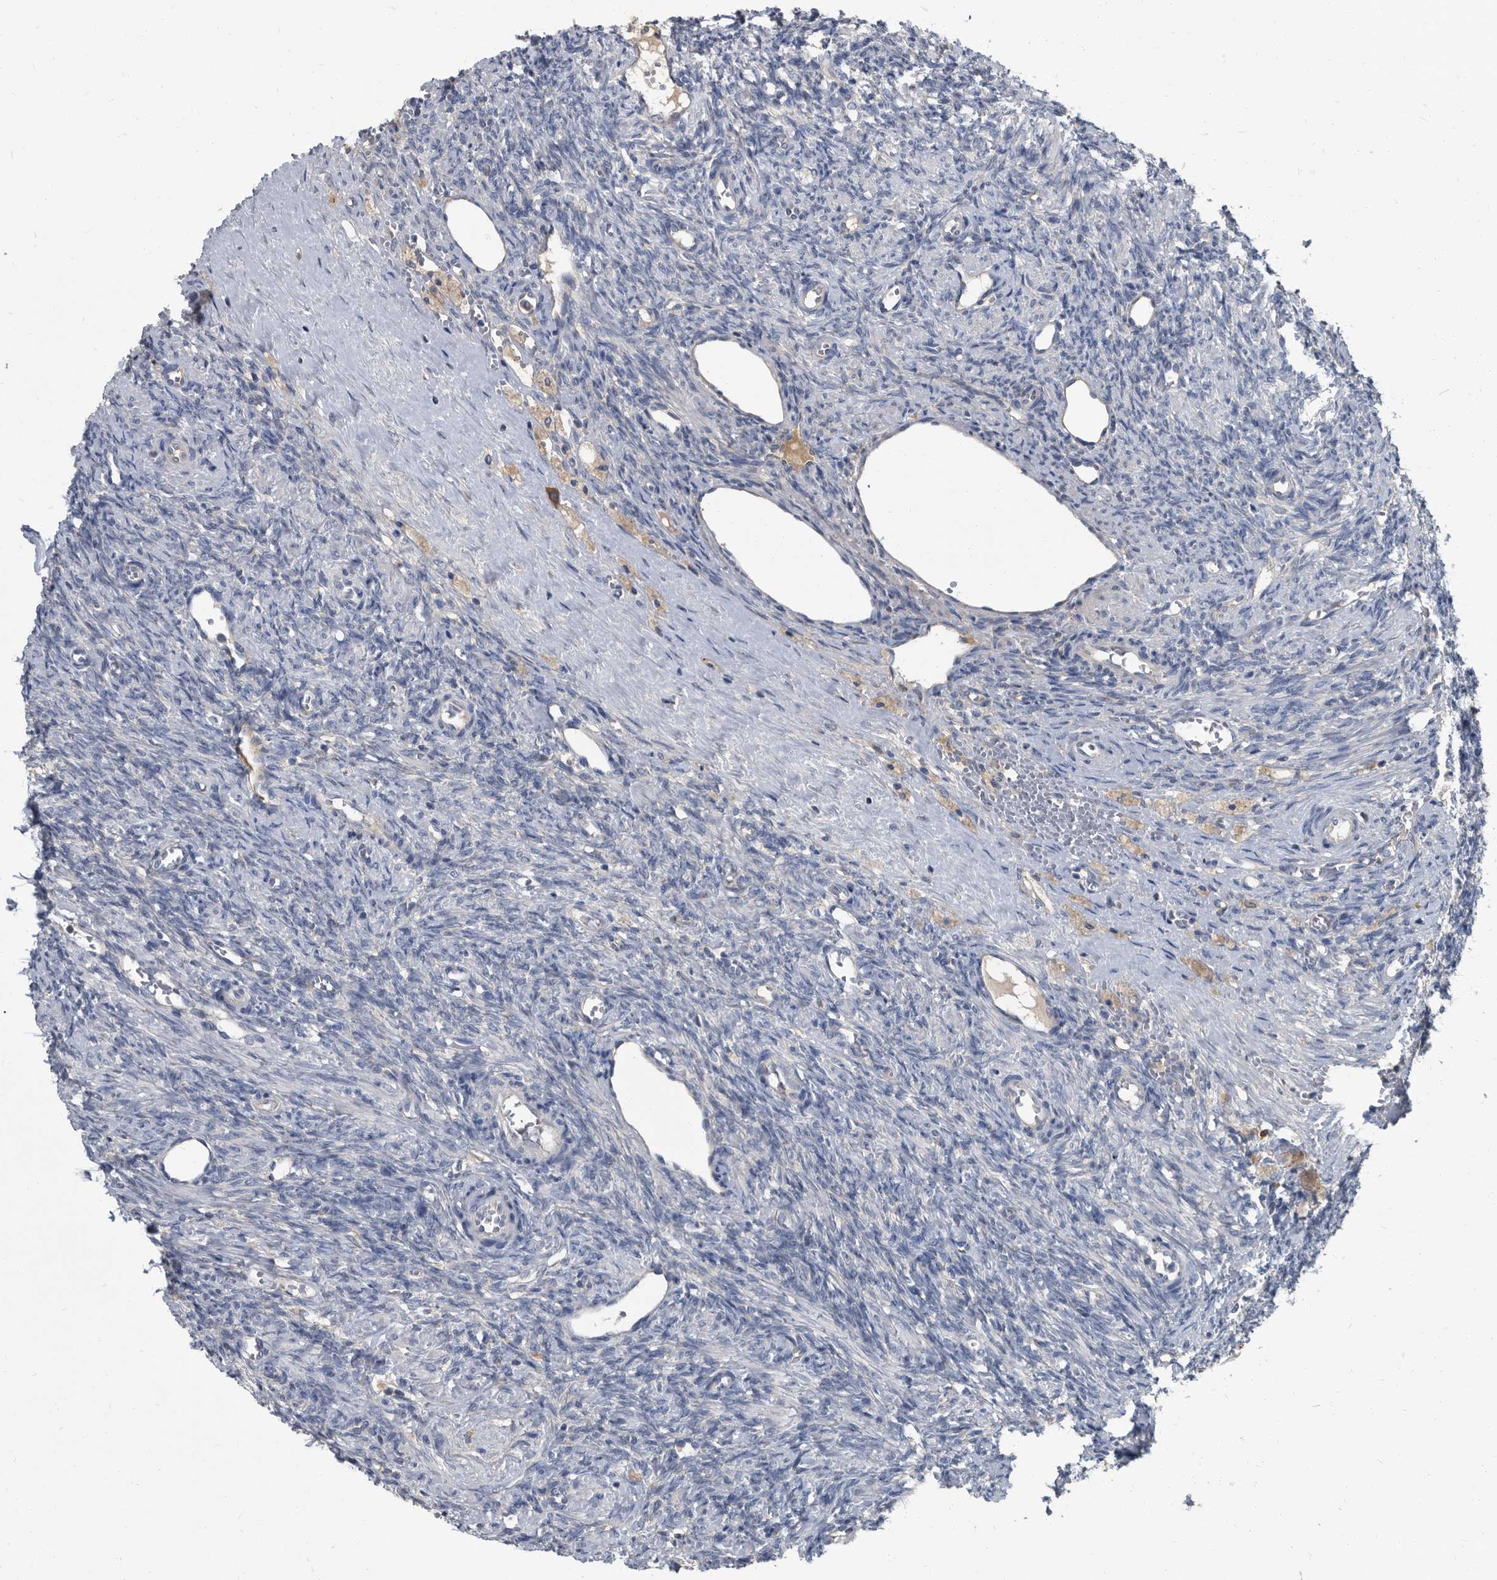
{"staining": {"intensity": "moderate", "quantity": ">75%", "location": "cytoplasmic/membranous"}, "tissue": "ovary", "cell_type": "Follicle cells", "image_type": "normal", "snomed": [{"axis": "morphology", "description": "Normal tissue, NOS"}, {"axis": "topography", "description": "Ovary"}], "caption": "The histopathology image demonstrates immunohistochemical staining of benign ovary. There is moderate cytoplasmic/membranous staining is present in about >75% of follicle cells. The staining was performed using DAB (3,3'-diaminobenzidine) to visualize the protein expression in brown, while the nuclei were stained in blue with hematoxylin (Magnification: 20x).", "gene": "CDV3", "patient": {"sex": "female", "age": 41}}